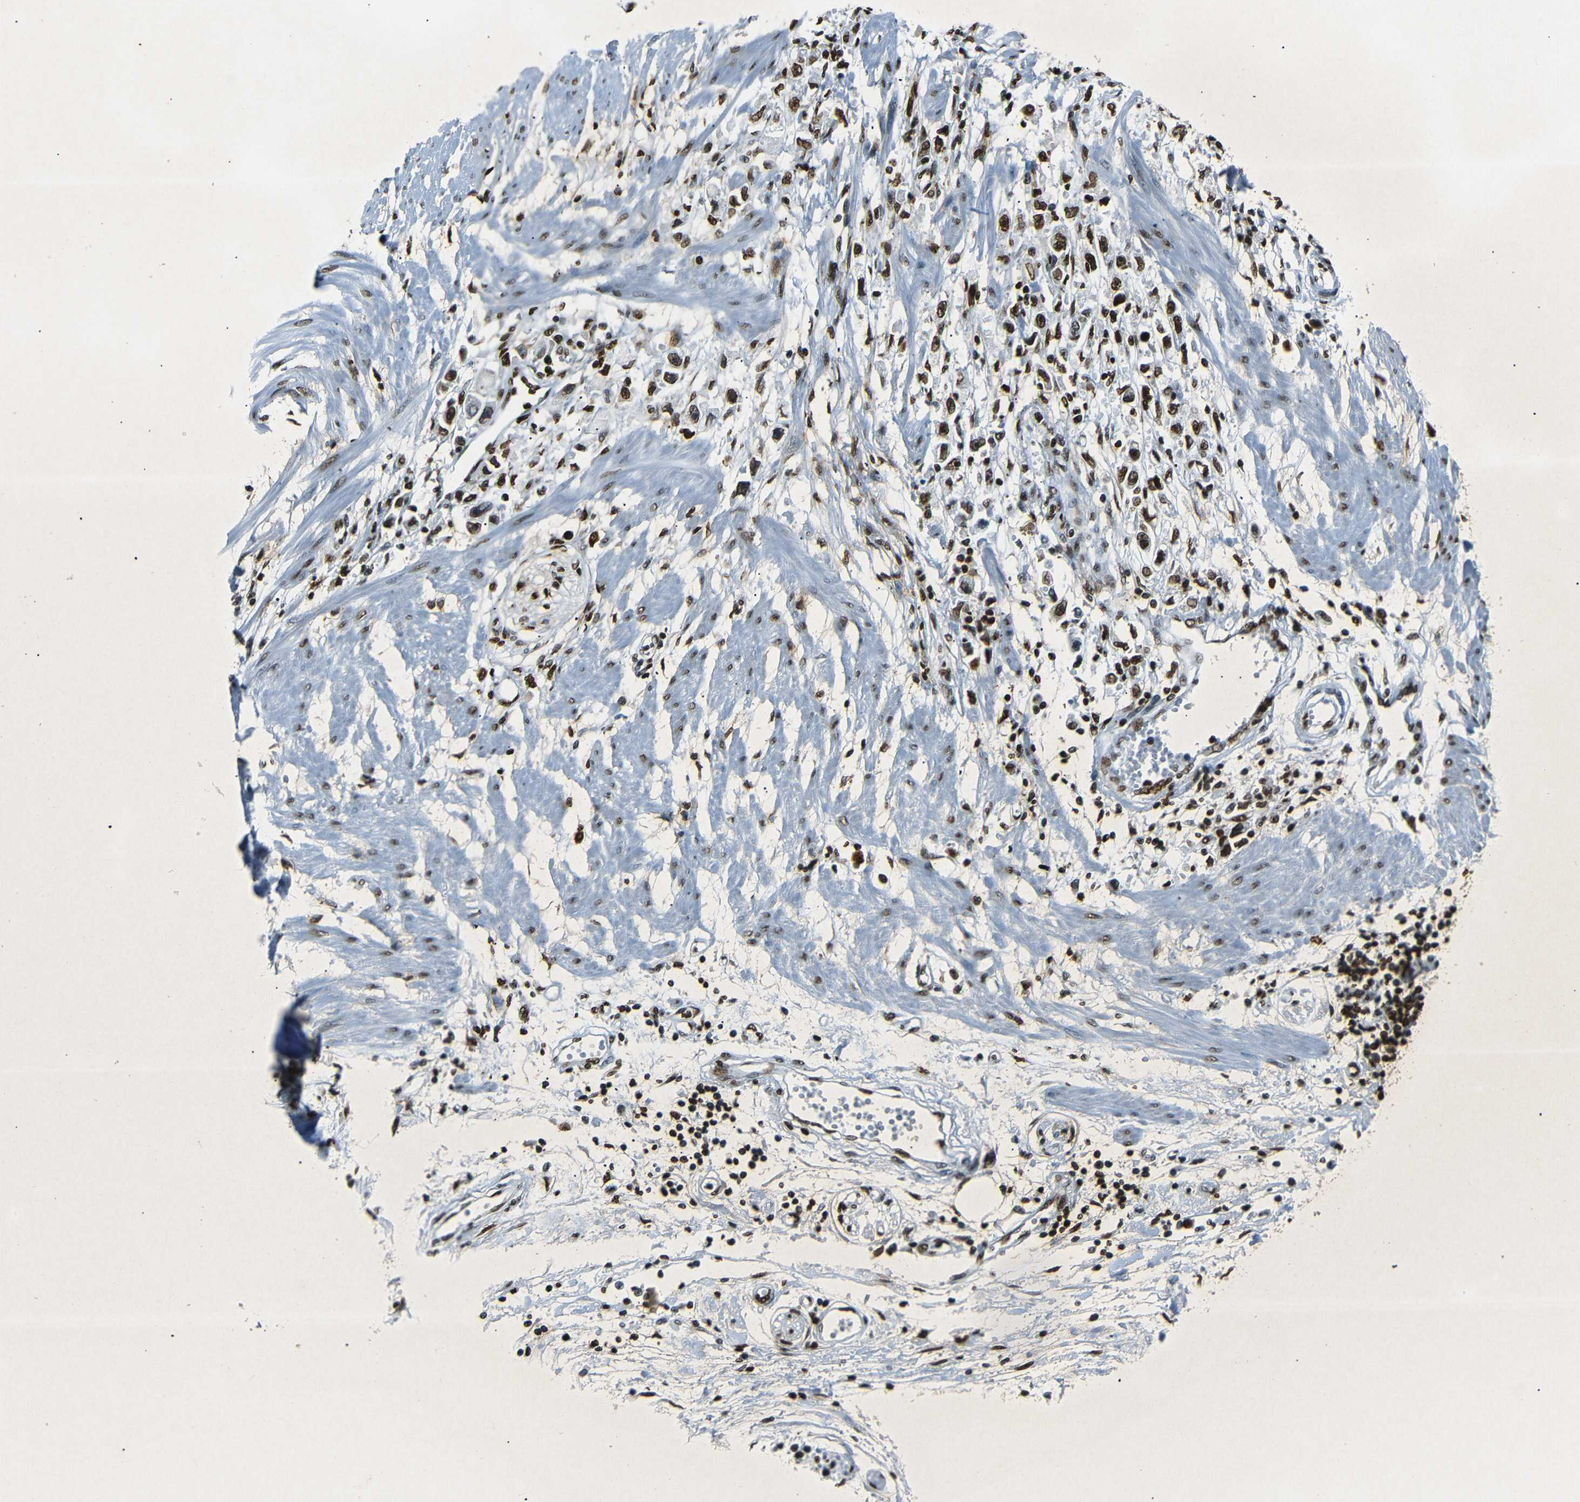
{"staining": {"intensity": "strong", "quantity": ">75%", "location": "nuclear"}, "tissue": "stomach cancer", "cell_type": "Tumor cells", "image_type": "cancer", "snomed": [{"axis": "morphology", "description": "Adenocarcinoma, NOS"}, {"axis": "topography", "description": "Stomach"}], "caption": "Protein expression analysis of stomach cancer (adenocarcinoma) demonstrates strong nuclear positivity in approximately >75% of tumor cells.", "gene": "HMGN1", "patient": {"sex": "female", "age": 59}}